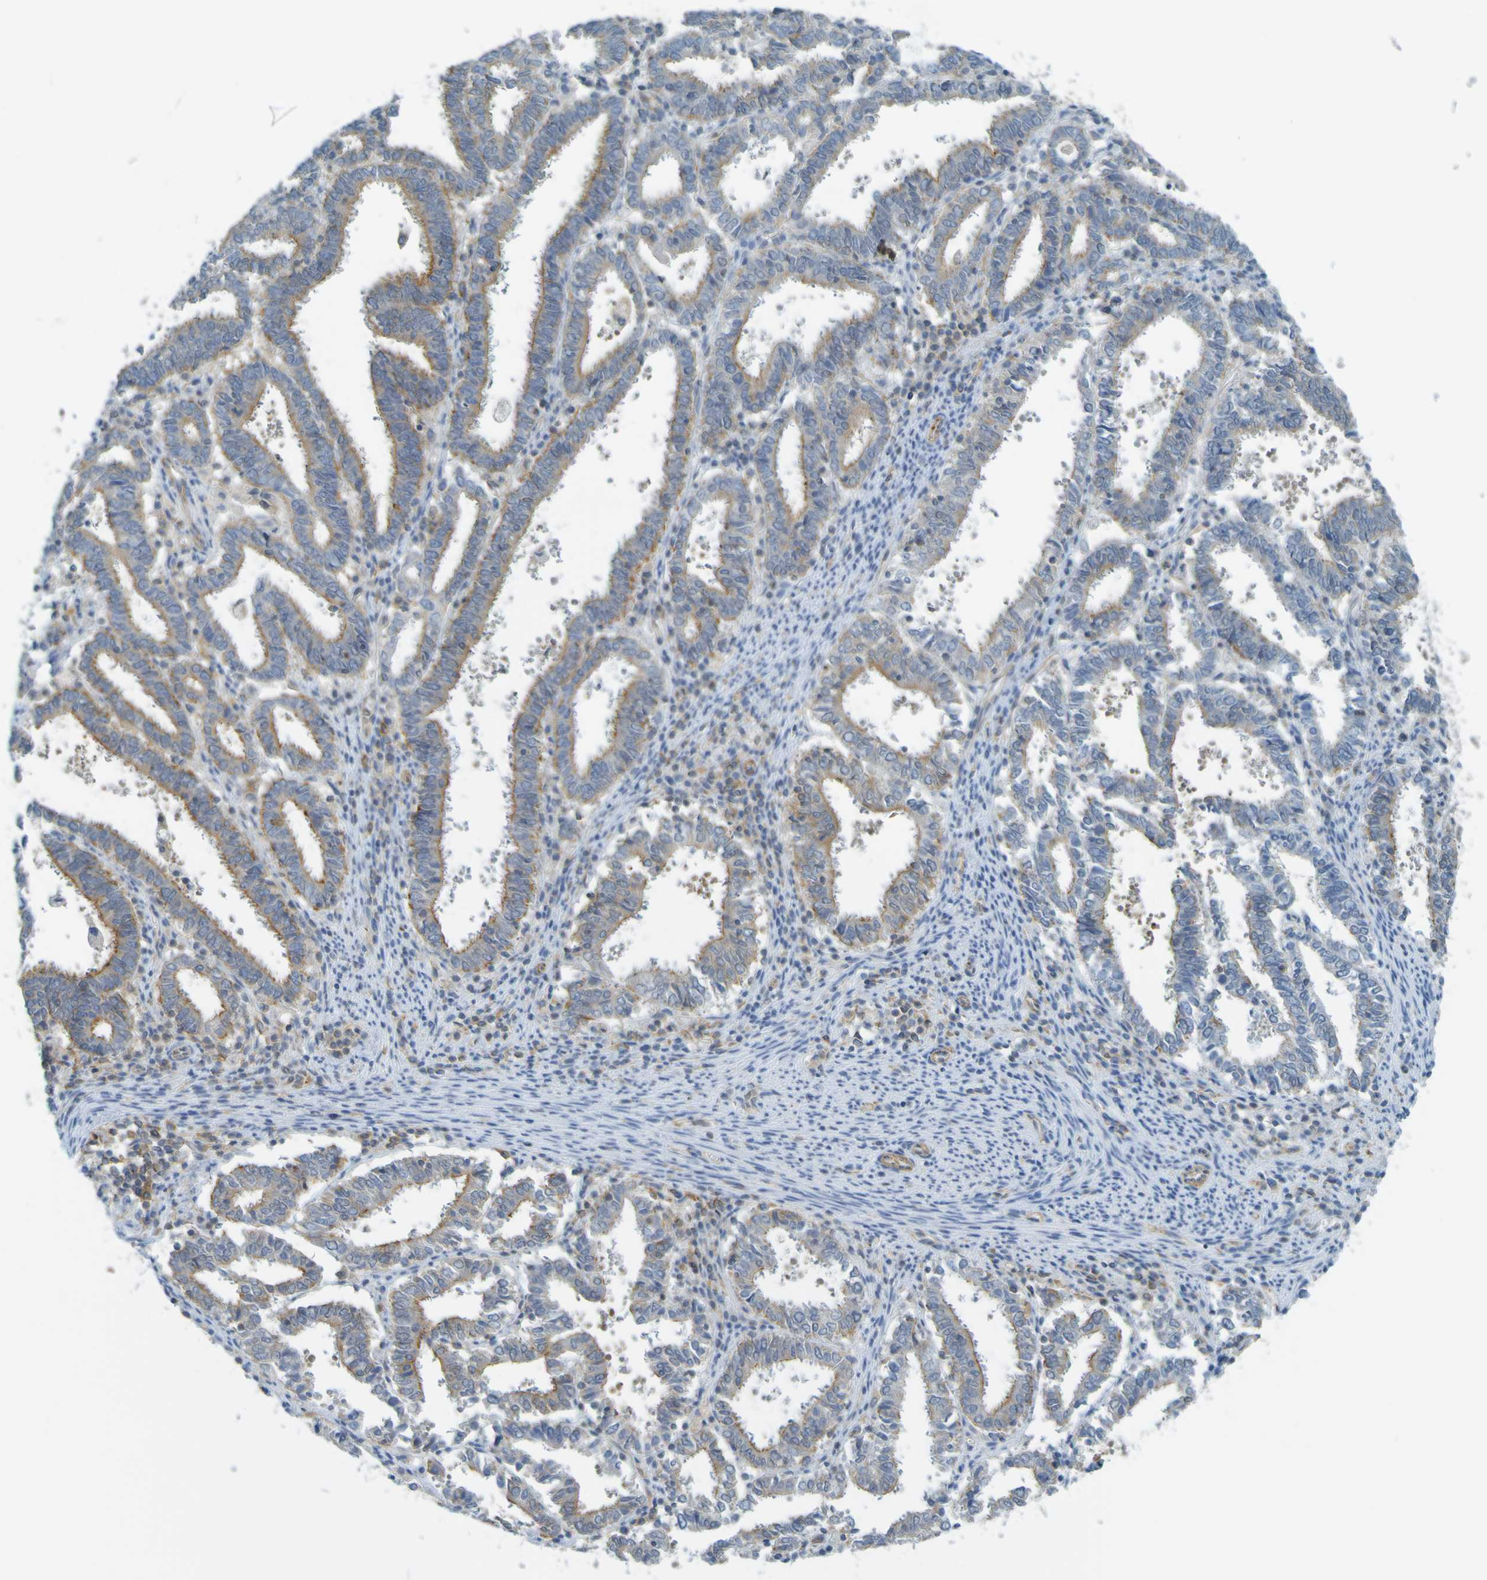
{"staining": {"intensity": "moderate", "quantity": ">75%", "location": "cytoplasmic/membranous"}, "tissue": "endometrial cancer", "cell_type": "Tumor cells", "image_type": "cancer", "snomed": [{"axis": "morphology", "description": "Adenocarcinoma, NOS"}, {"axis": "topography", "description": "Uterus"}], "caption": "The histopathology image reveals staining of endometrial cancer (adenocarcinoma), revealing moderate cytoplasmic/membranous protein expression (brown color) within tumor cells.", "gene": "APPL1", "patient": {"sex": "female", "age": 83}}